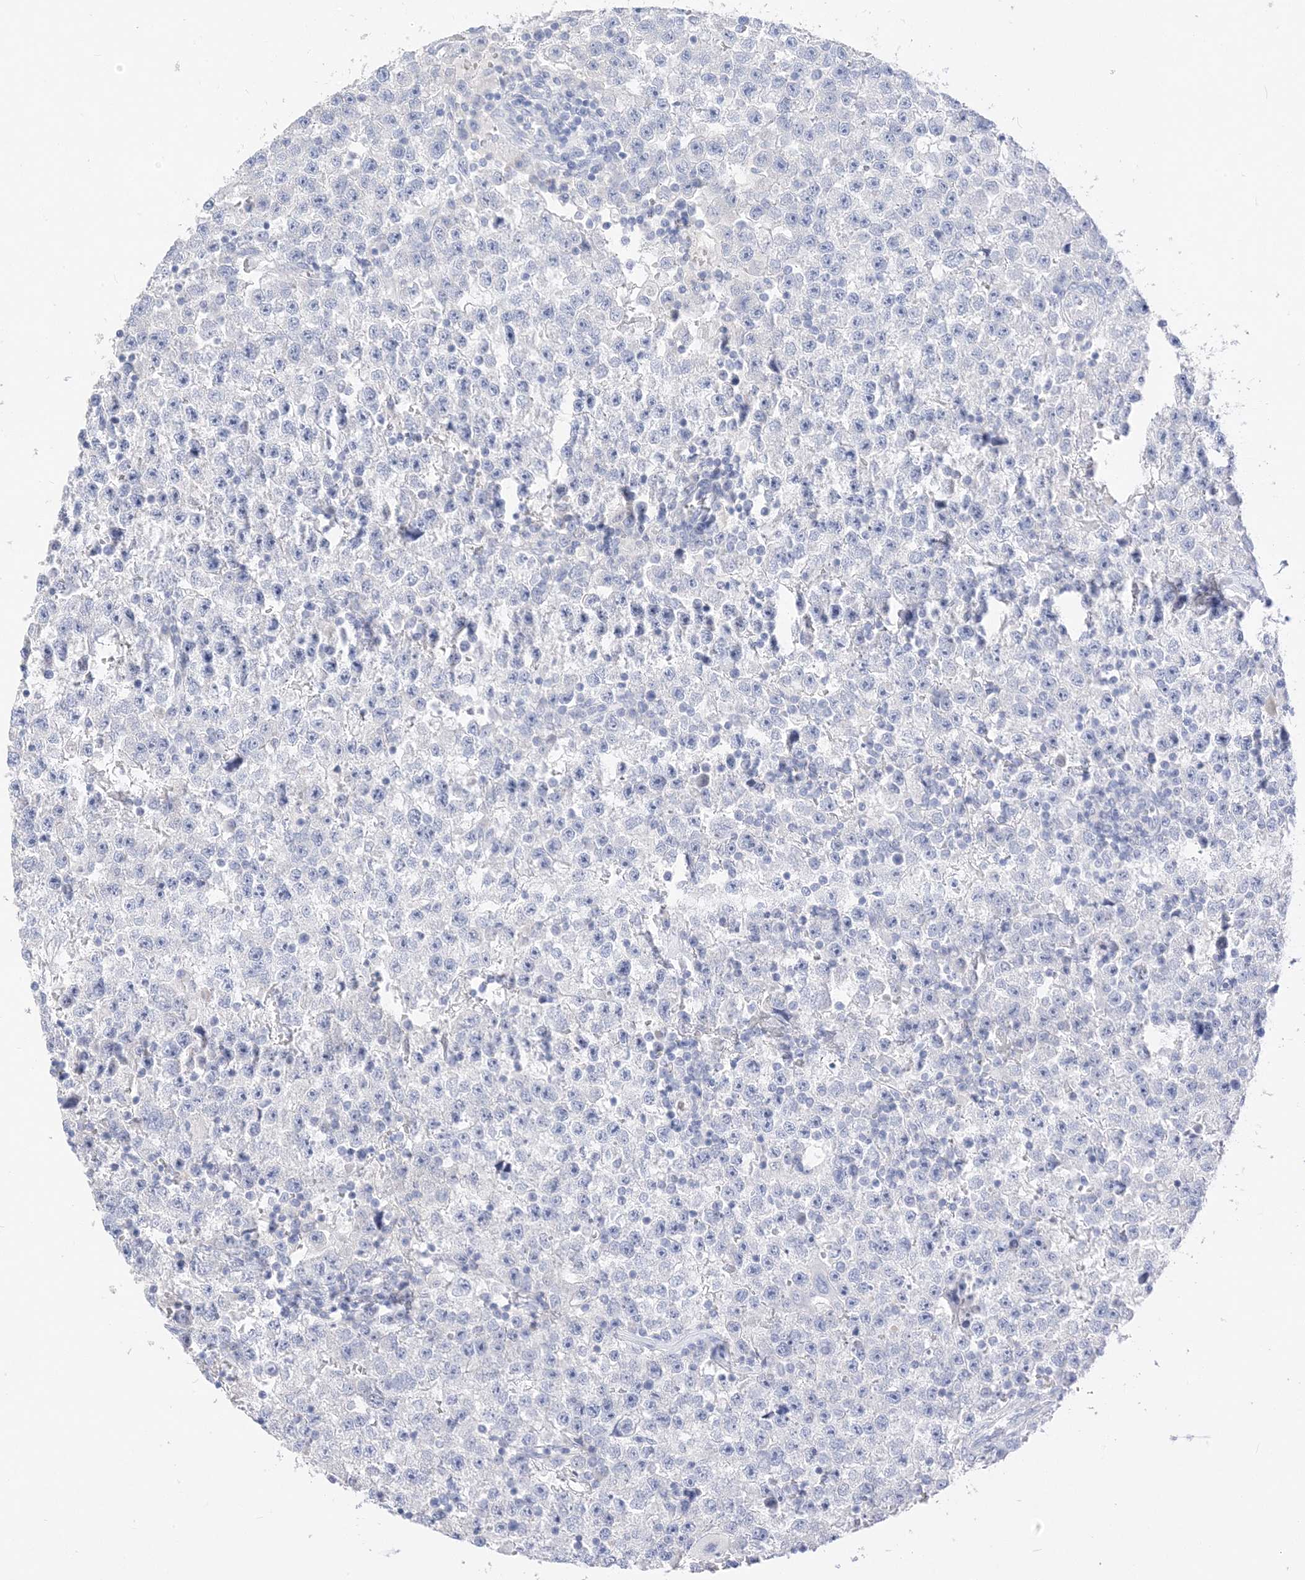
{"staining": {"intensity": "negative", "quantity": "none", "location": "none"}, "tissue": "testis cancer", "cell_type": "Tumor cells", "image_type": "cancer", "snomed": [{"axis": "morphology", "description": "Seminoma, NOS"}, {"axis": "topography", "description": "Testis"}], "caption": "IHC of testis seminoma displays no positivity in tumor cells.", "gene": "MUC17", "patient": {"sex": "male", "age": 22}}